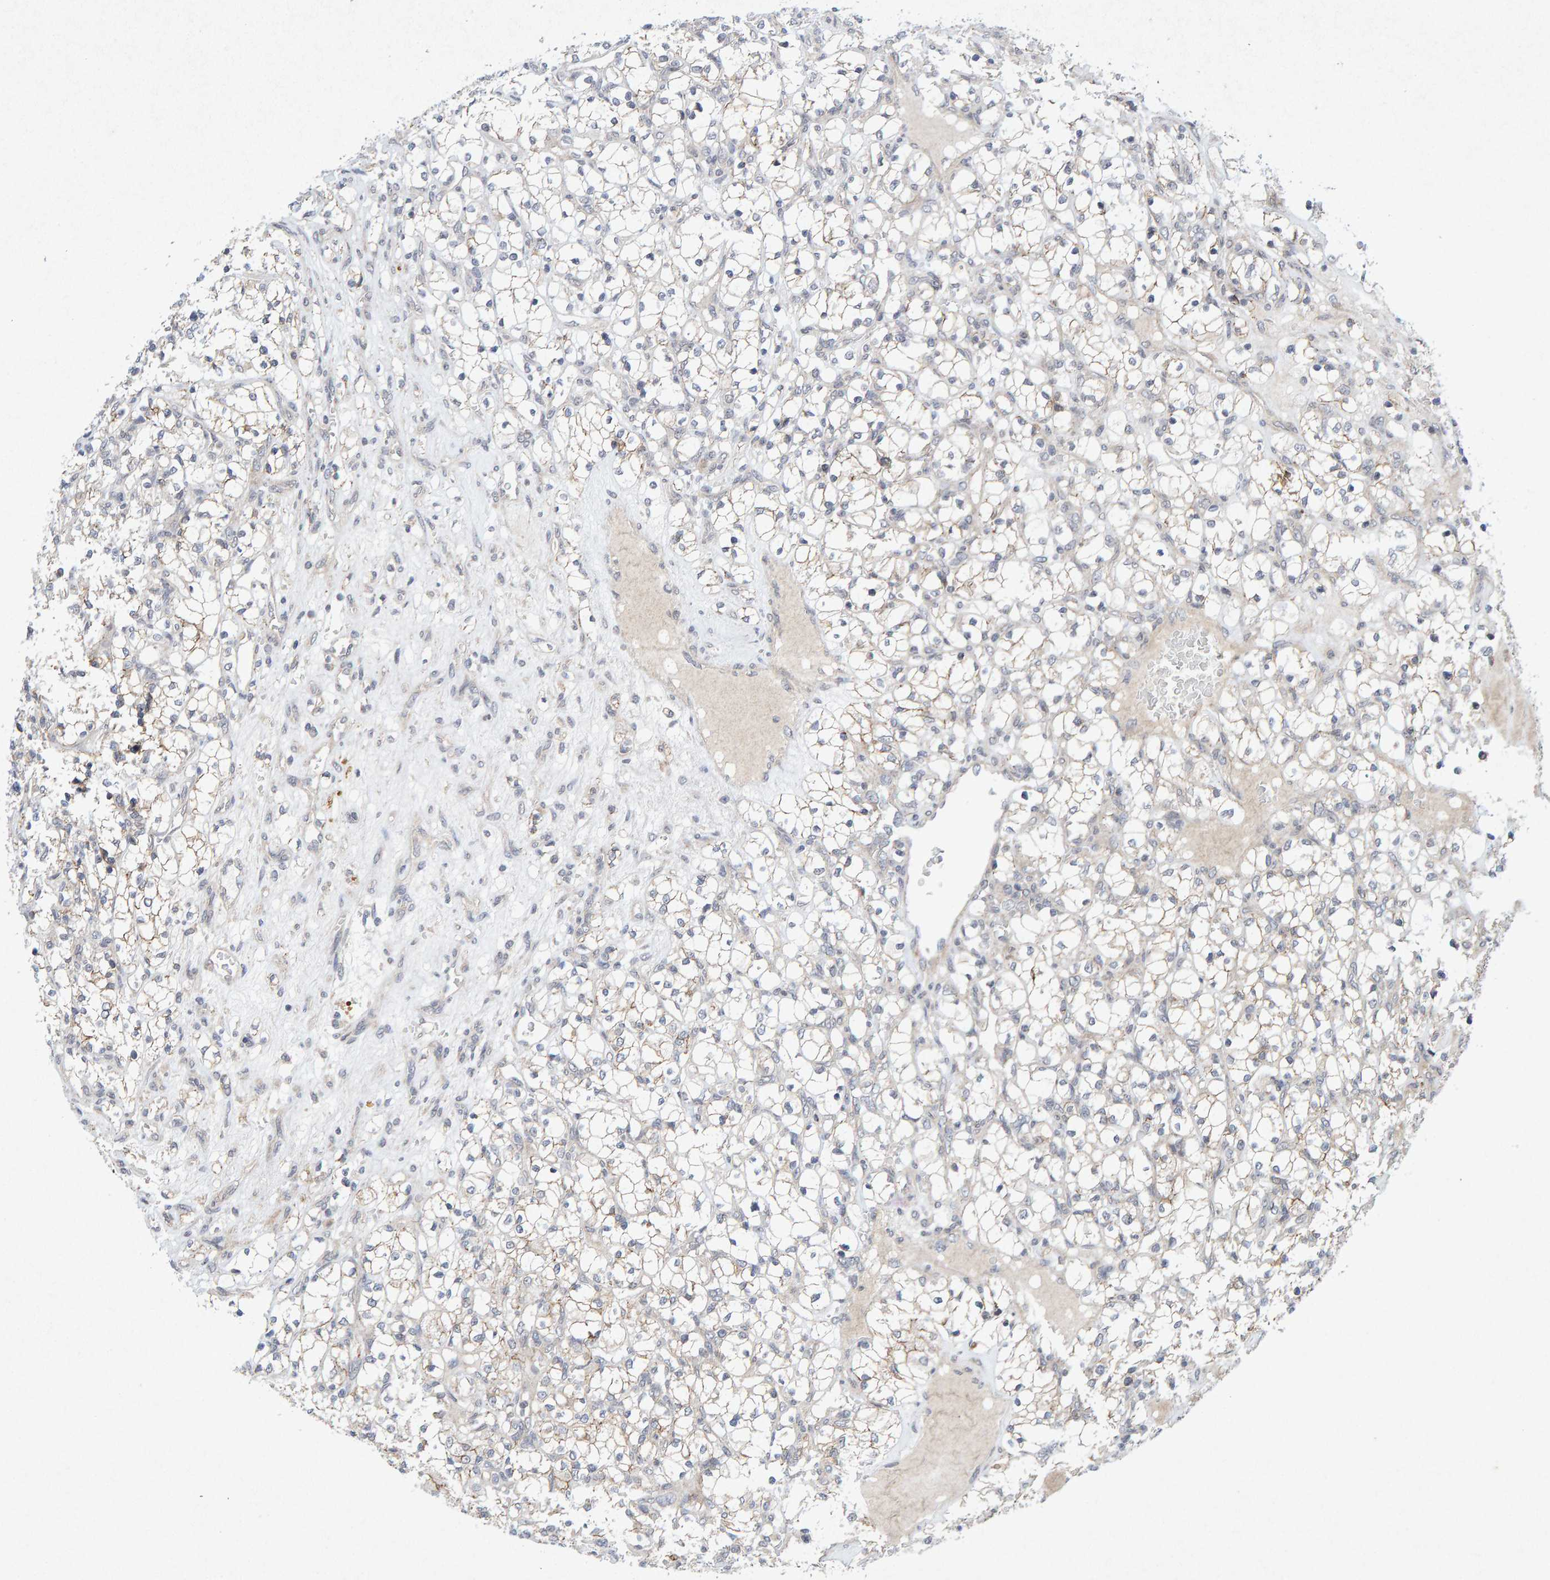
{"staining": {"intensity": "weak", "quantity": "25%-75%", "location": "cytoplasmic/membranous"}, "tissue": "renal cancer", "cell_type": "Tumor cells", "image_type": "cancer", "snomed": [{"axis": "morphology", "description": "Adenocarcinoma, NOS"}, {"axis": "topography", "description": "Kidney"}], "caption": "DAB (3,3'-diaminobenzidine) immunohistochemical staining of adenocarcinoma (renal) demonstrates weak cytoplasmic/membranous protein expression in approximately 25%-75% of tumor cells.", "gene": "CDH2", "patient": {"sex": "female", "age": 69}}